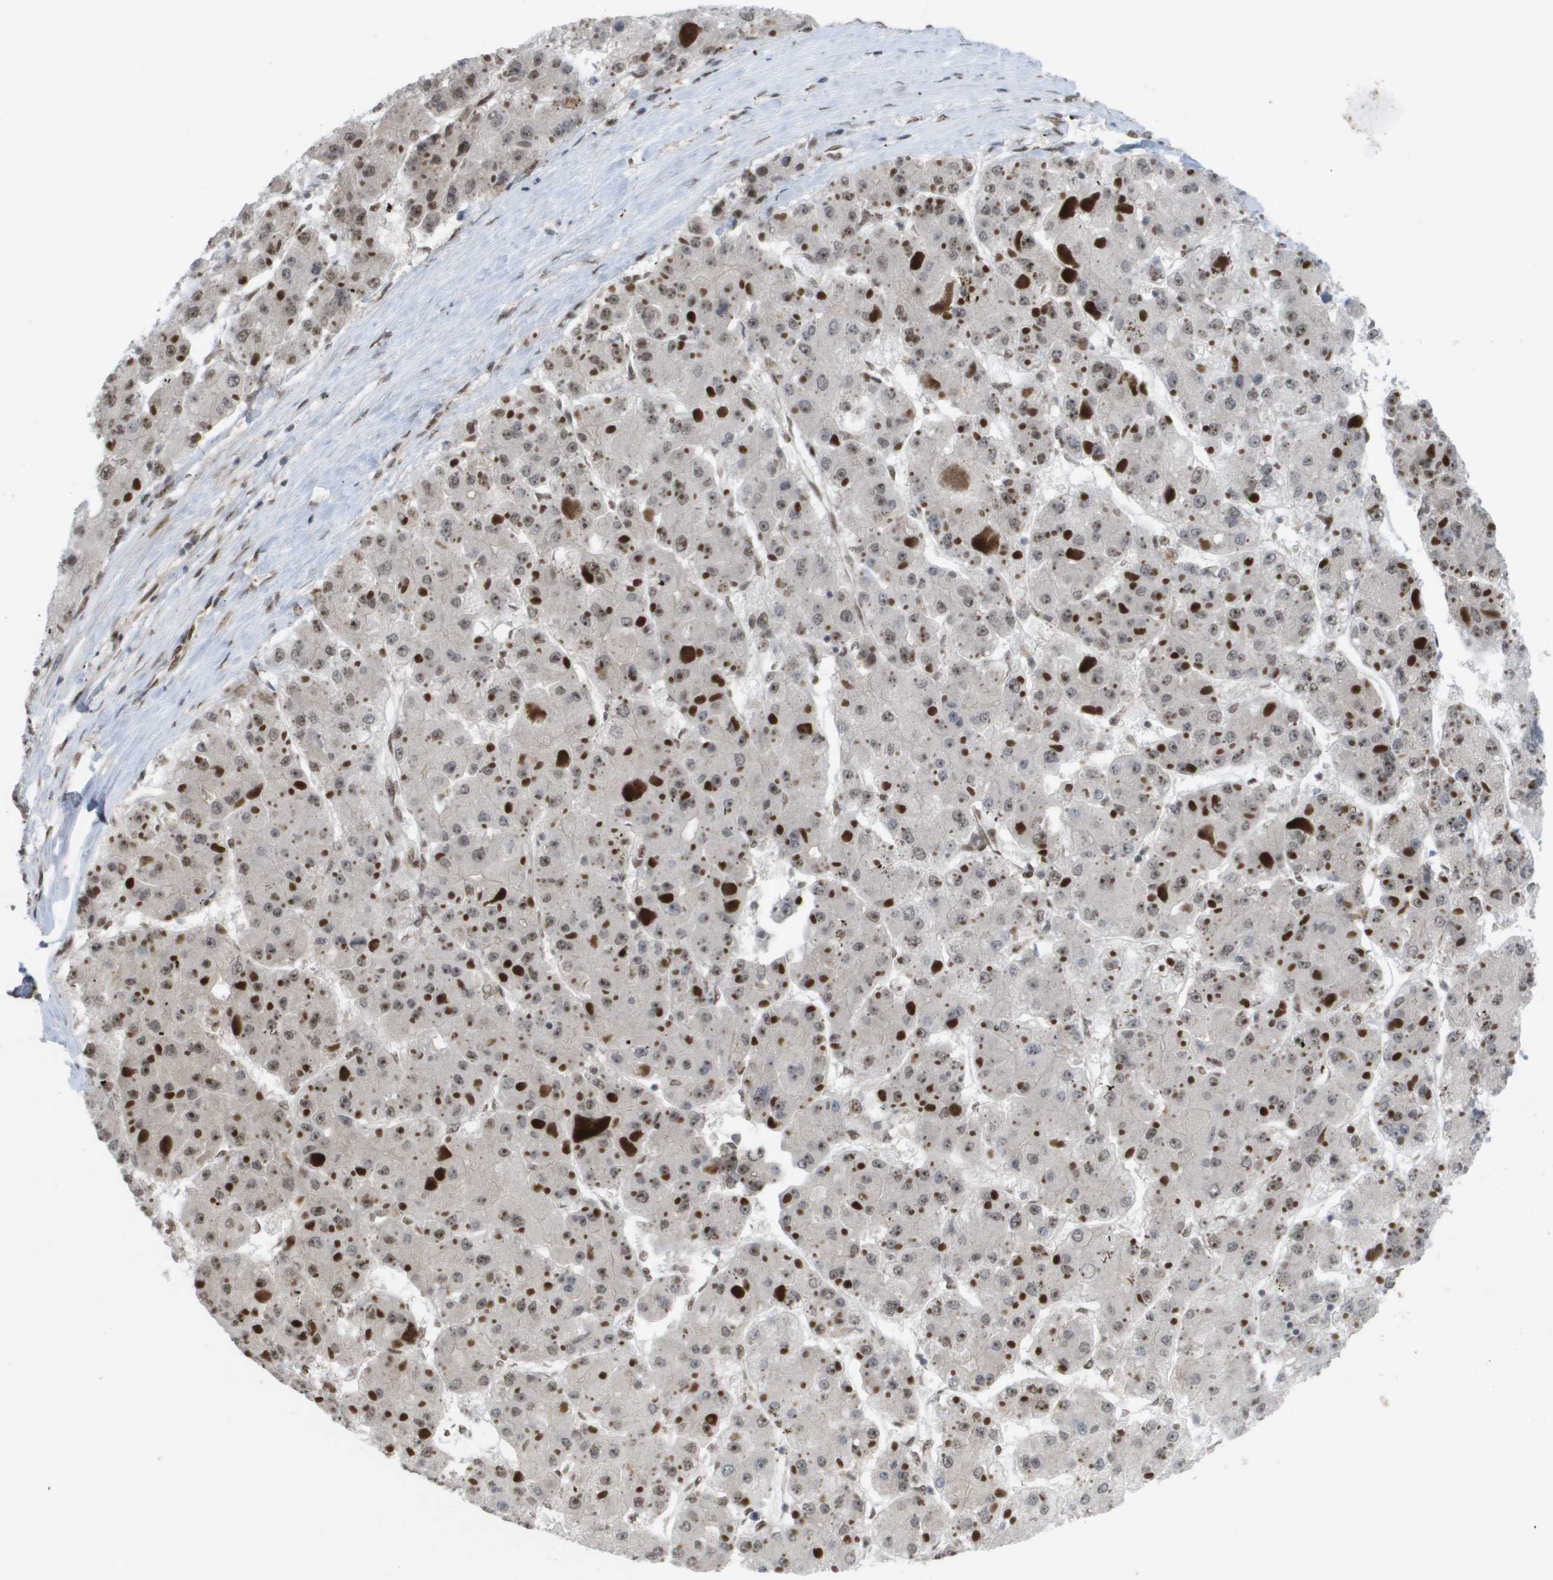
{"staining": {"intensity": "weak", "quantity": ">75%", "location": "nuclear"}, "tissue": "liver cancer", "cell_type": "Tumor cells", "image_type": "cancer", "snomed": [{"axis": "morphology", "description": "Carcinoma, Hepatocellular, NOS"}, {"axis": "topography", "description": "Liver"}], "caption": "Protein staining by immunohistochemistry reveals weak nuclear expression in about >75% of tumor cells in hepatocellular carcinoma (liver).", "gene": "CDT1", "patient": {"sex": "female", "age": 73}}